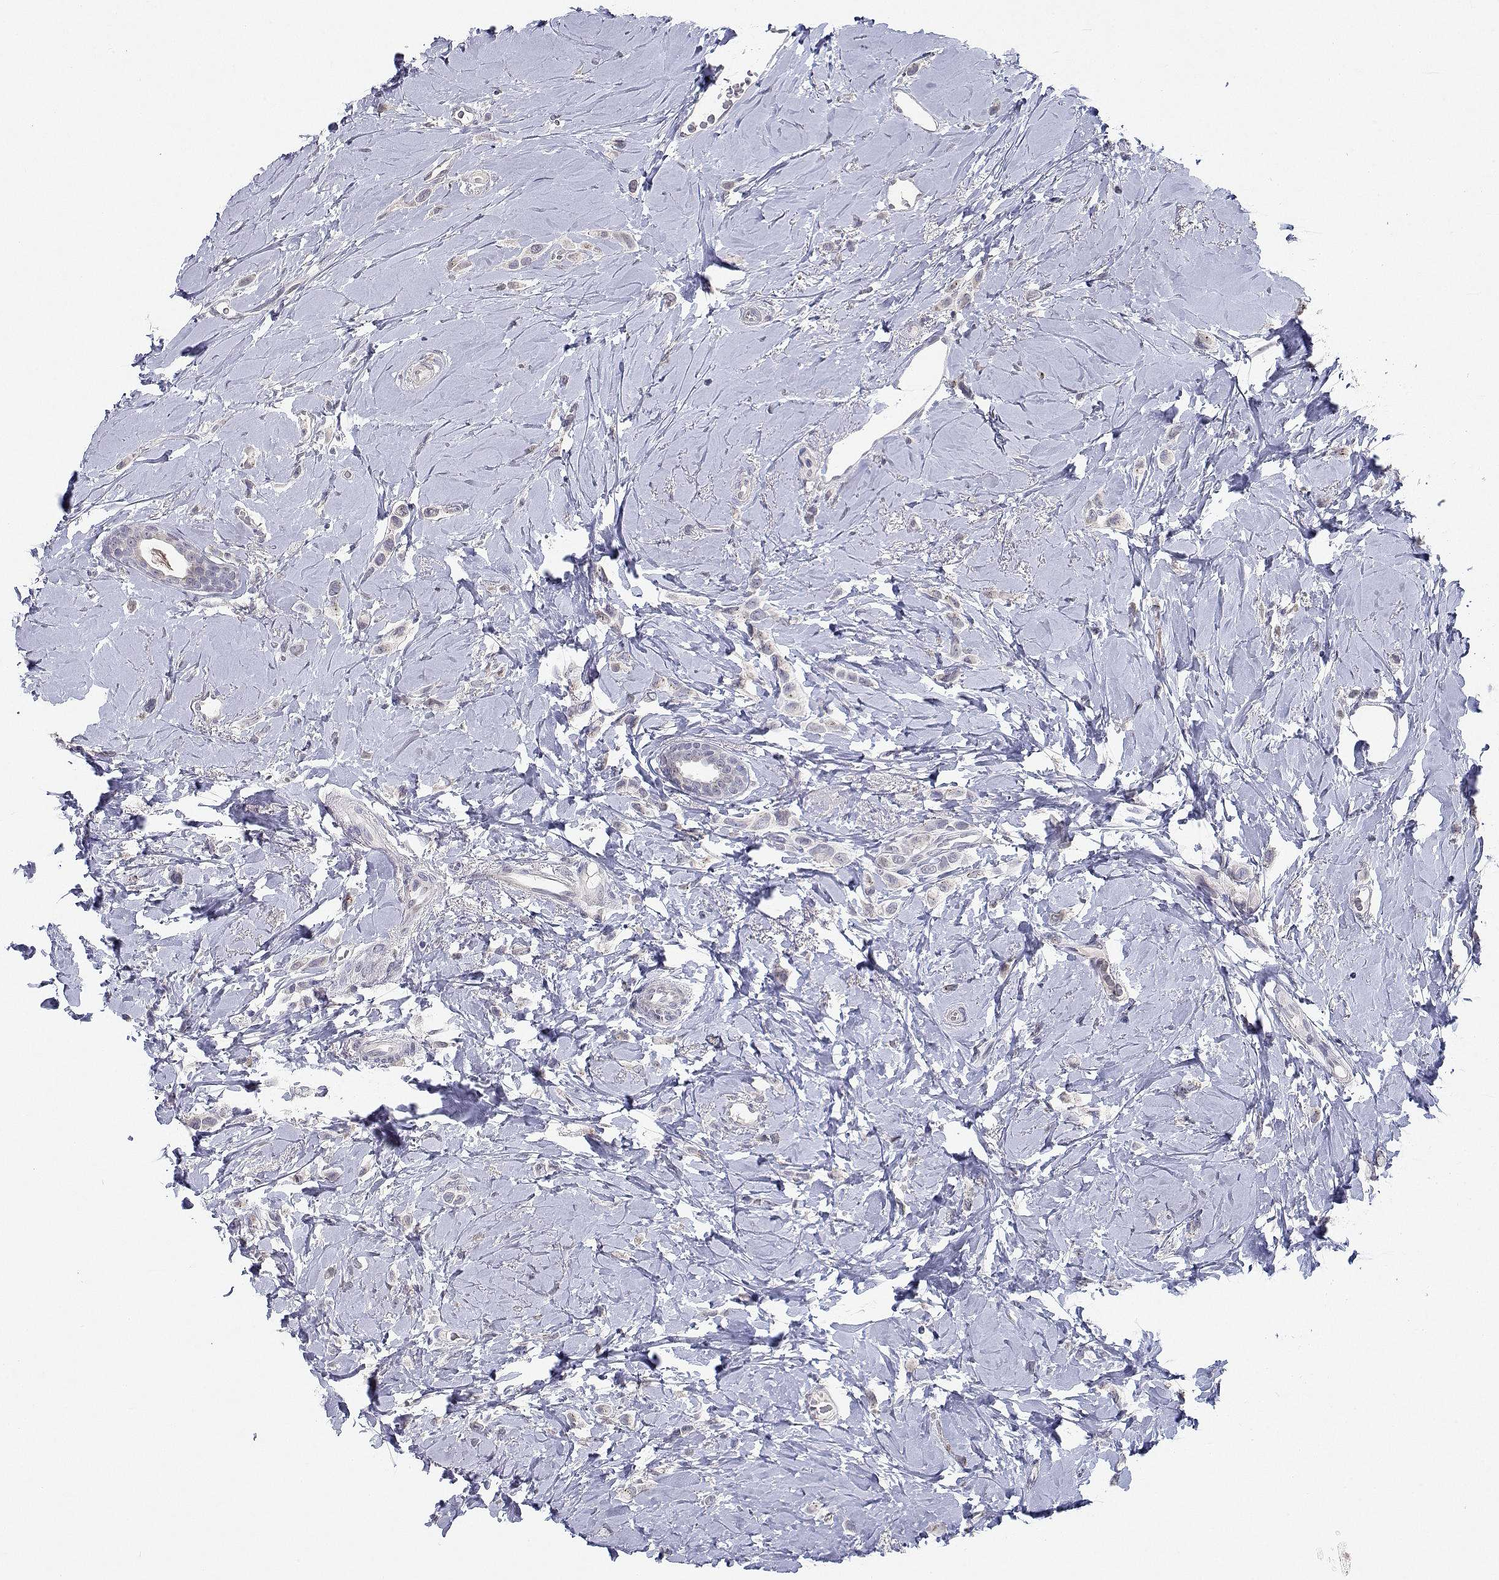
{"staining": {"intensity": "negative", "quantity": "none", "location": "none"}, "tissue": "breast cancer", "cell_type": "Tumor cells", "image_type": "cancer", "snomed": [{"axis": "morphology", "description": "Lobular carcinoma"}, {"axis": "topography", "description": "Breast"}], "caption": "This is an IHC histopathology image of lobular carcinoma (breast). There is no positivity in tumor cells.", "gene": "RBPJL", "patient": {"sex": "female", "age": 66}}